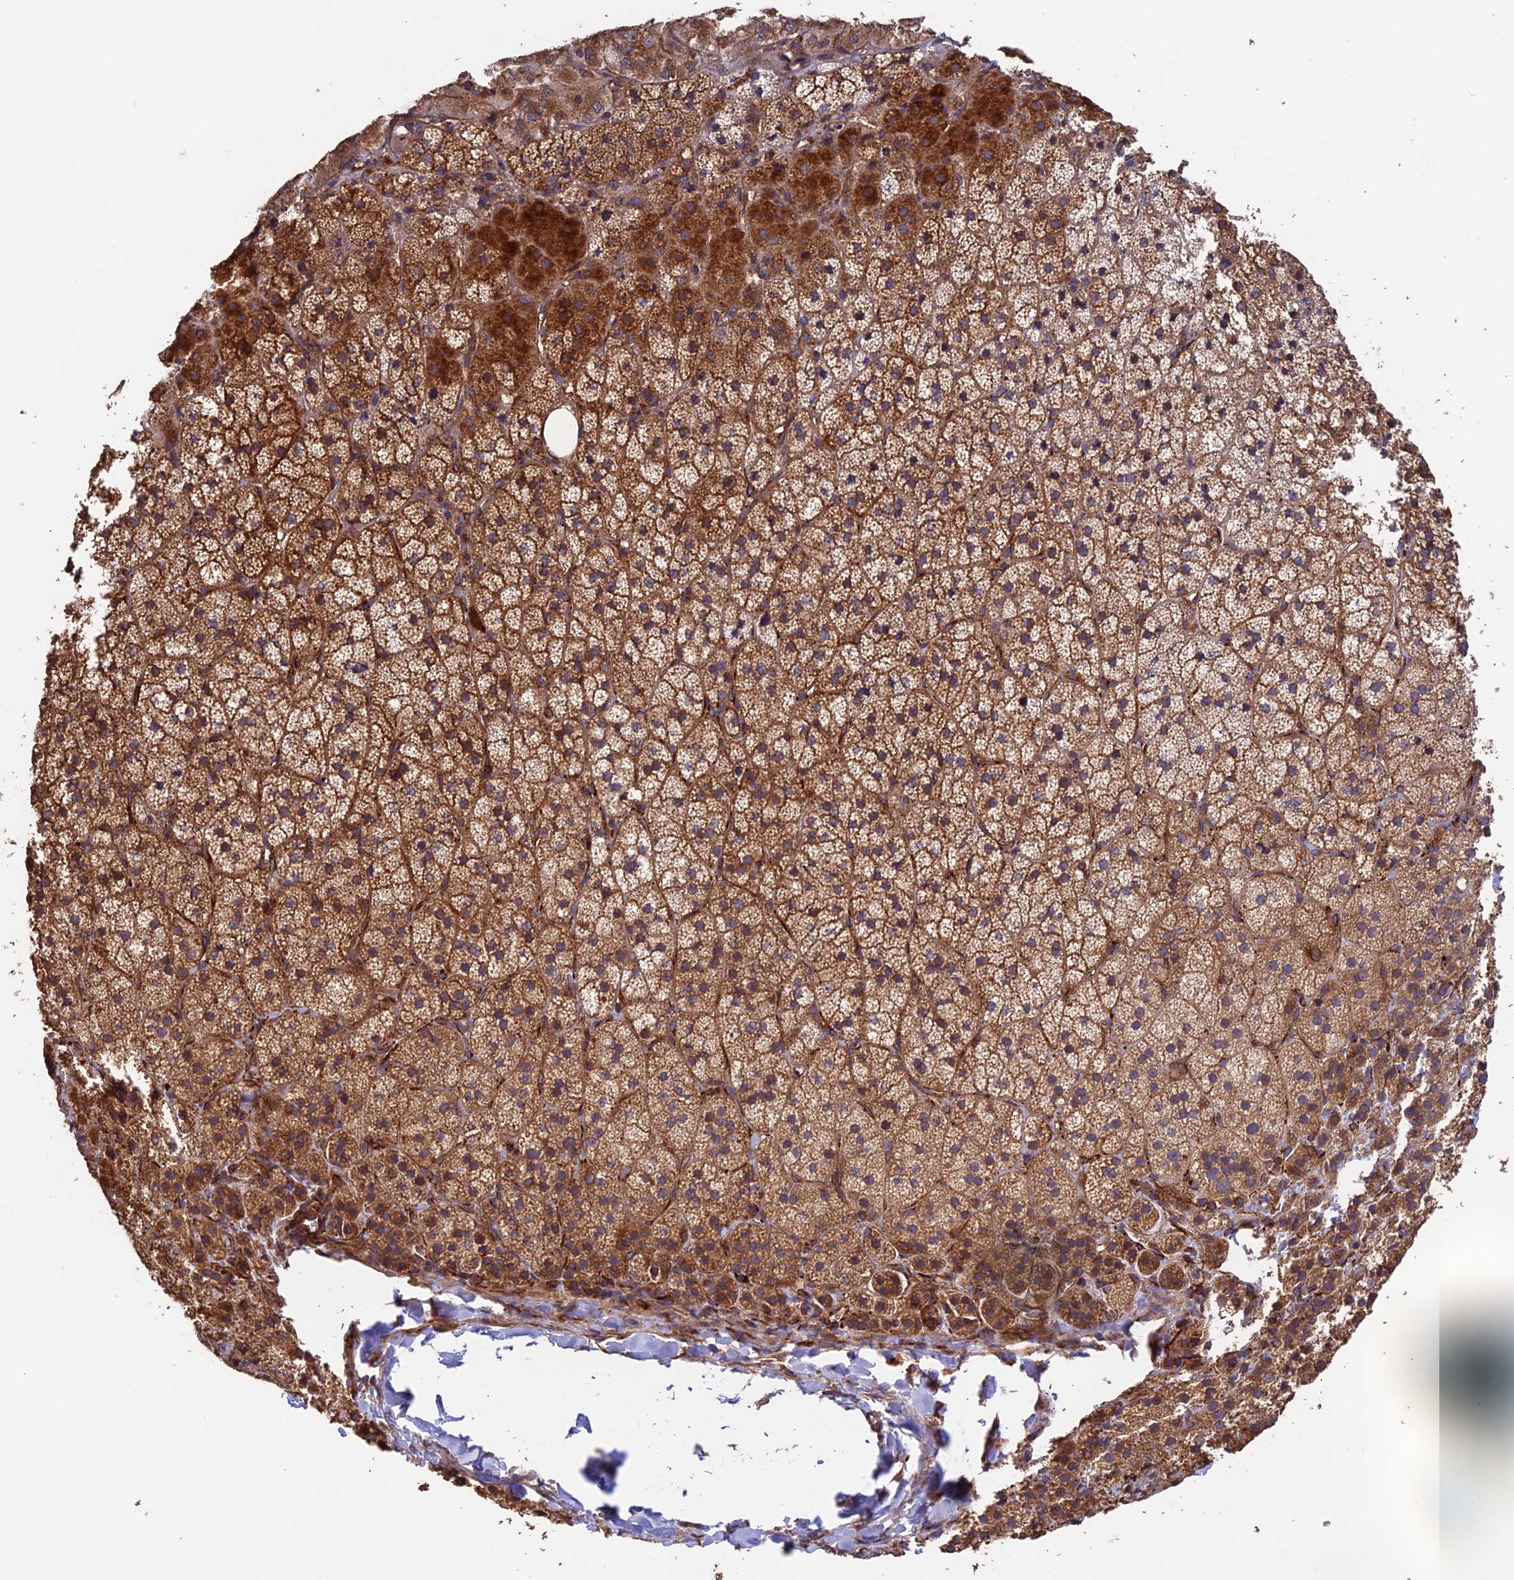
{"staining": {"intensity": "strong", "quantity": ">75%", "location": "cytoplasmic/membranous"}, "tissue": "adrenal gland", "cell_type": "Glandular cells", "image_type": "normal", "snomed": [{"axis": "morphology", "description": "Normal tissue, NOS"}, {"axis": "topography", "description": "Adrenal gland"}], "caption": "Protein expression analysis of normal adrenal gland exhibits strong cytoplasmic/membranous positivity in approximately >75% of glandular cells. The protein of interest is shown in brown color, while the nuclei are stained blue.", "gene": "EMC3", "patient": {"sex": "female", "age": 44}}